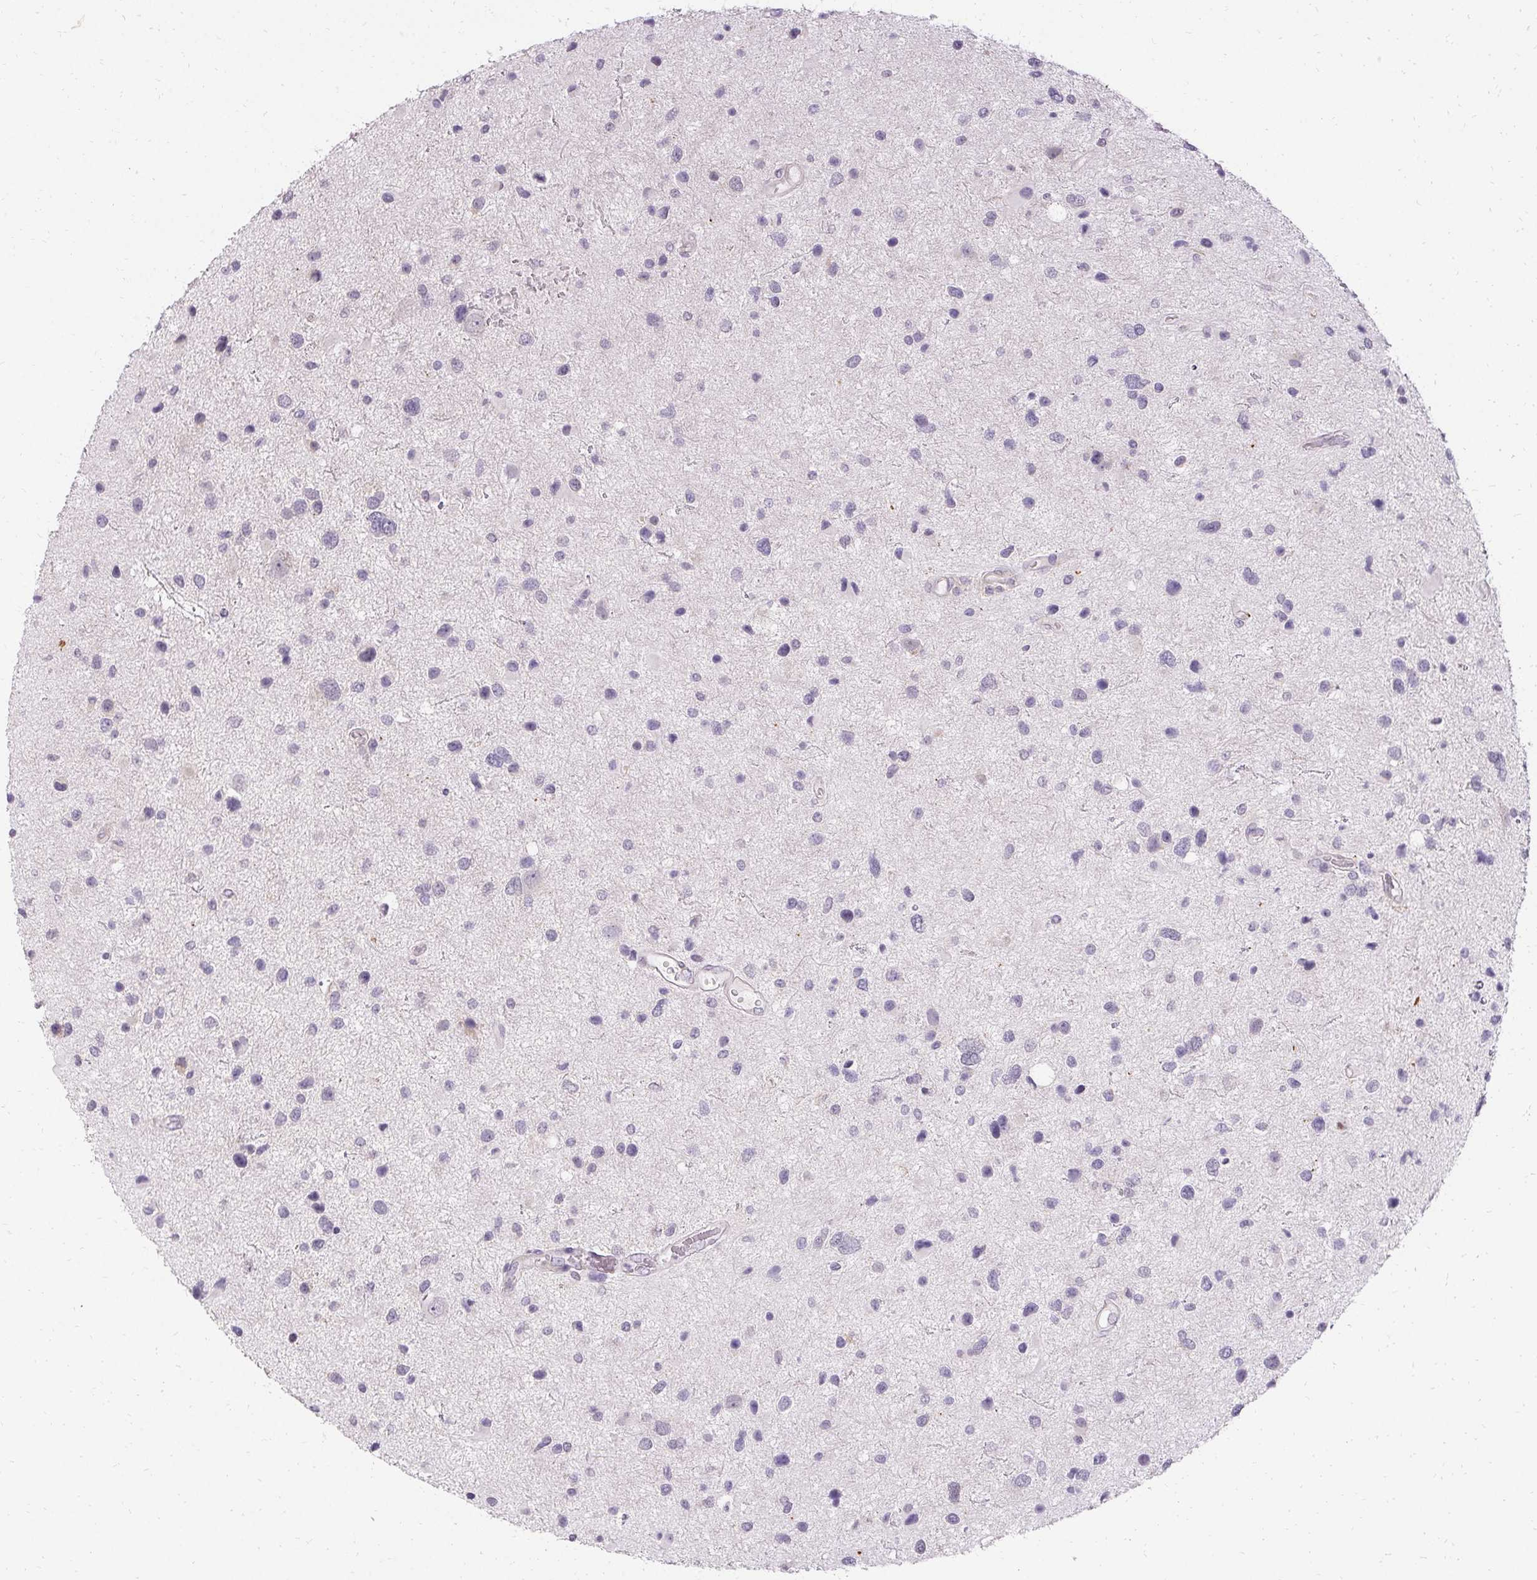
{"staining": {"intensity": "negative", "quantity": "none", "location": "none"}, "tissue": "glioma", "cell_type": "Tumor cells", "image_type": "cancer", "snomed": [{"axis": "morphology", "description": "Glioma, malignant, Low grade"}, {"axis": "topography", "description": "Brain"}], "caption": "This is an immunohistochemistry histopathology image of human malignant glioma (low-grade). There is no staining in tumor cells.", "gene": "HSD17B3", "patient": {"sex": "female", "age": 32}}